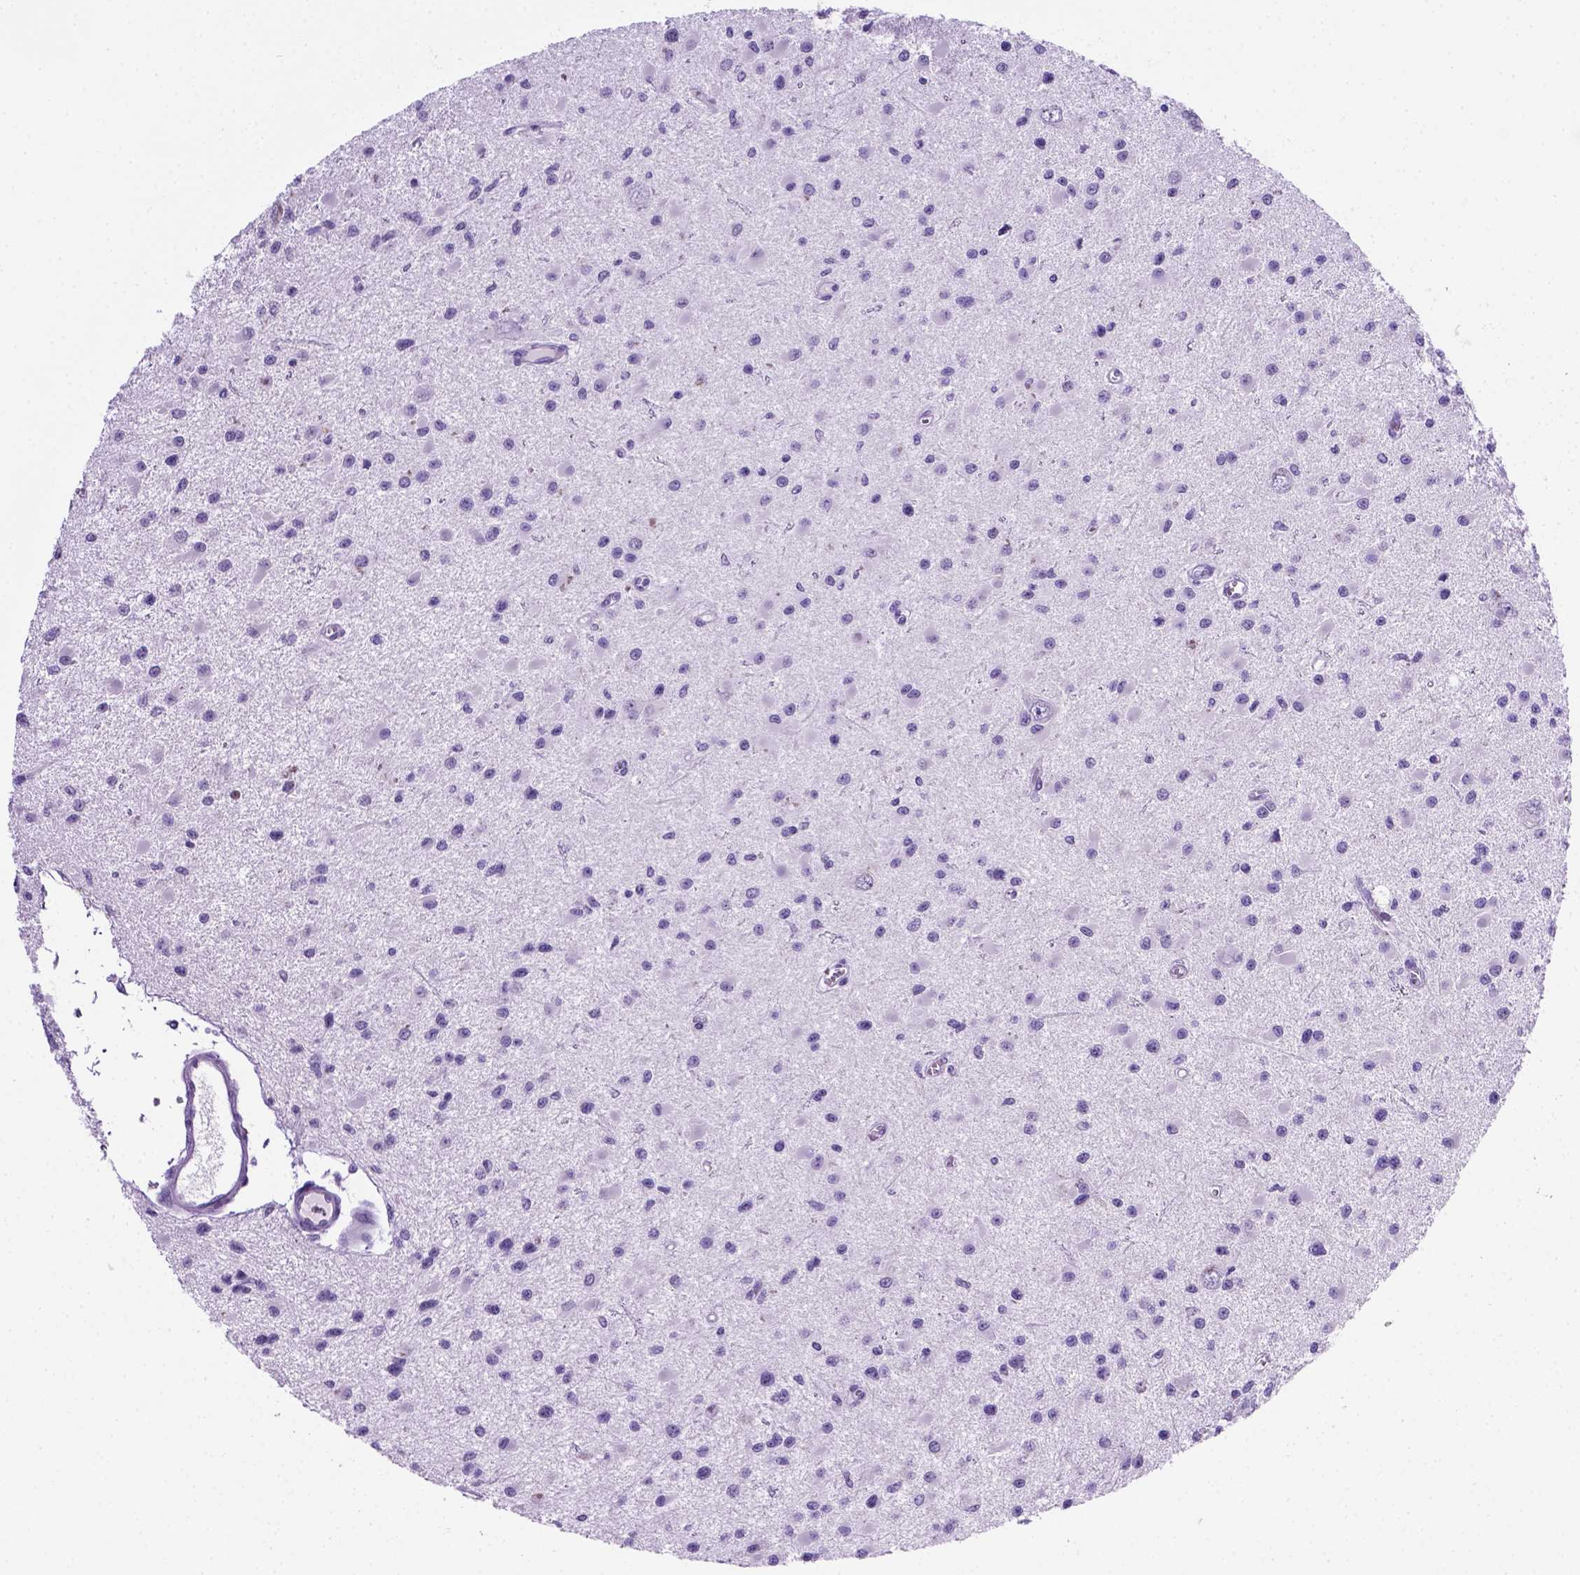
{"staining": {"intensity": "negative", "quantity": "none", "location": "none"}, "tissue": "glioma", "cell_type": "Tumor cells", "image_type": "cancer", "snomed": [{"axis": "morphology", "description": "Glioma, malignant, High grade"}, {"axis": "topography", "description": "Brain"}], "caption": "Glioma was stained to show a protein in brown. There is no significant expression in tumor cells.", "gene": "C17orf107", "patient": {"sex": "male", "age": 54}}